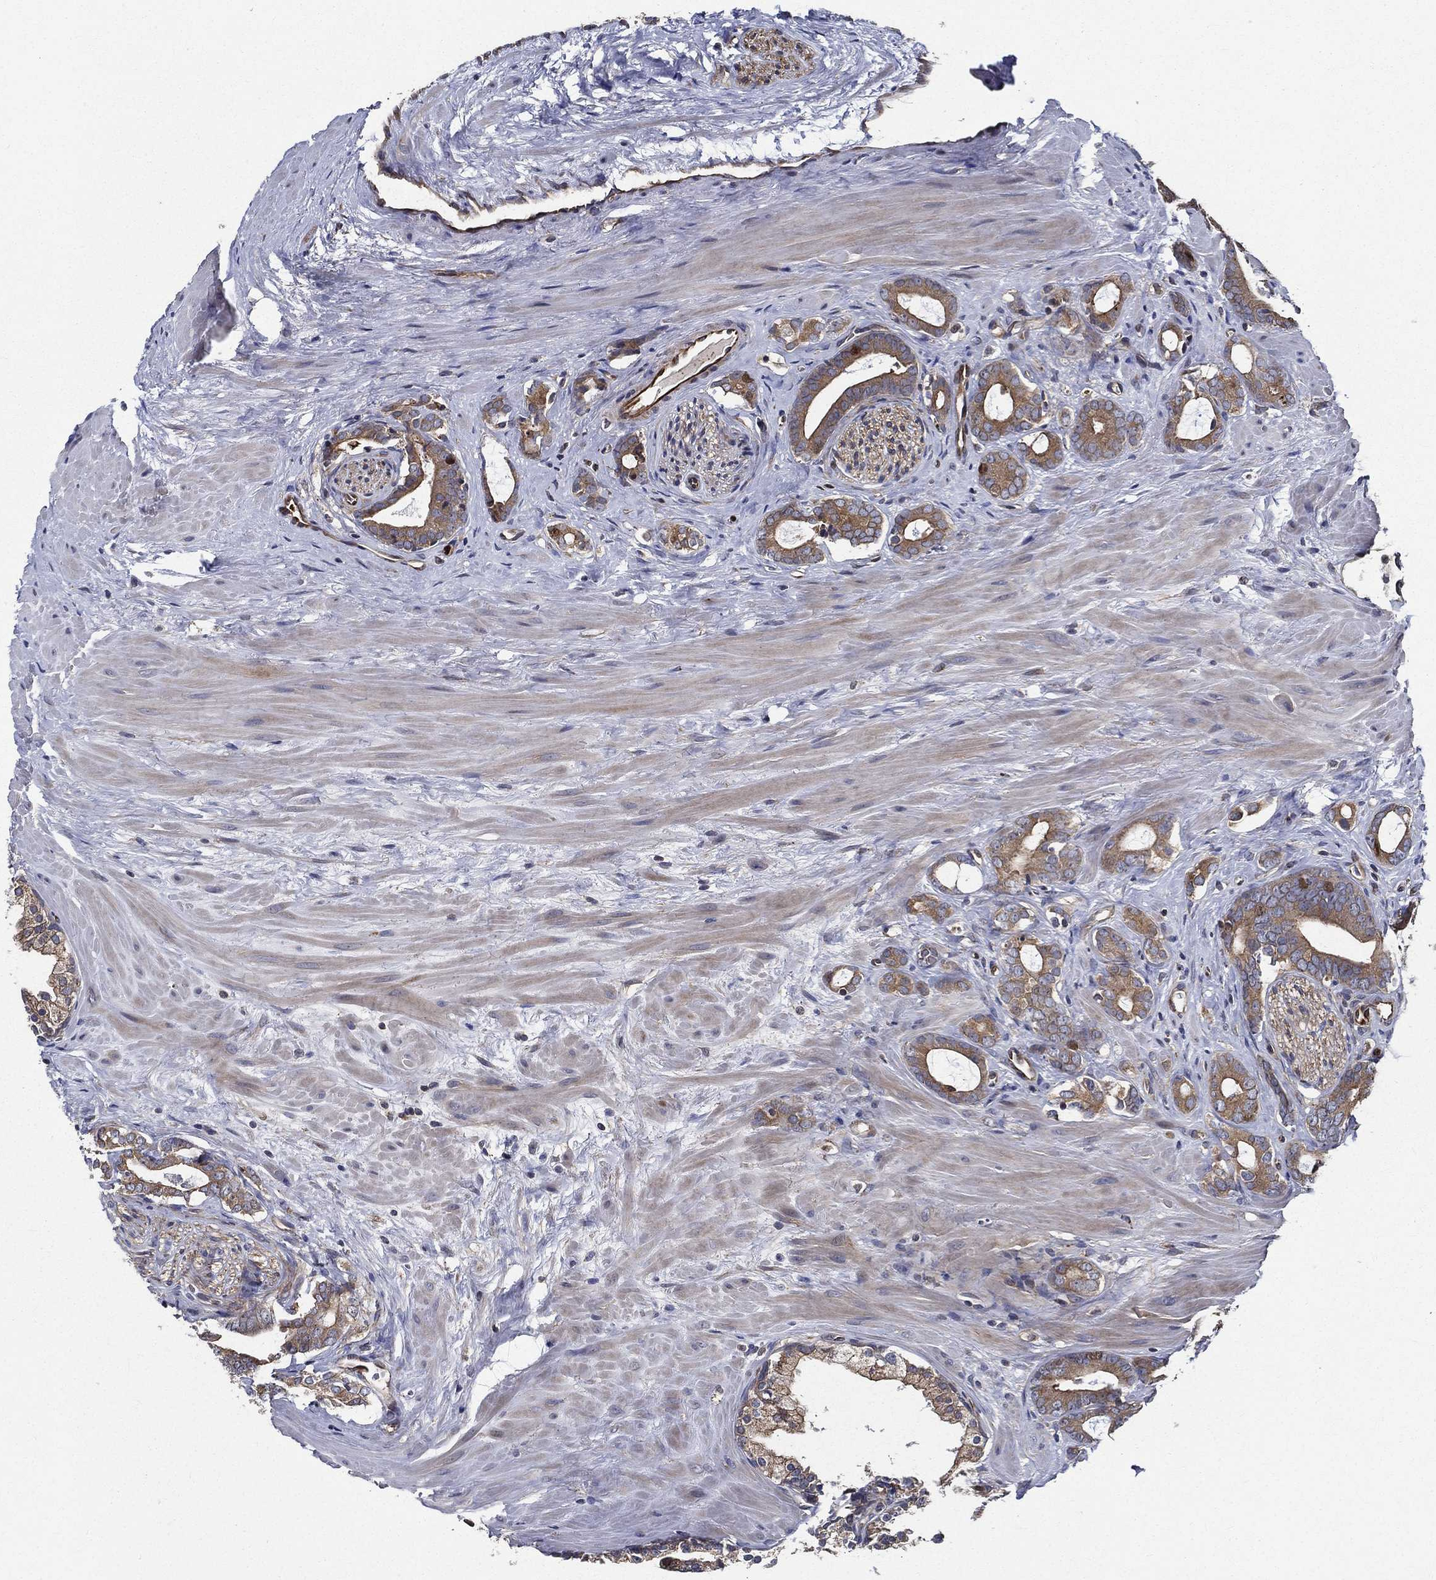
{"staining": {"intensity": "moderate", "quantity": "25%-75%", "location": "cytoplasmic/membranous"}, "tissue": "prostate cancer", "cell_type": "Tumor cells", "image_type": "cancer", "snomed": [{"axis": "morphology", "description": "Adenocarcinoma, NOS"}, {"axis": "topography", "description": "Prostate"}], "caption": "Human adenocarcinoma (prostate) stained for a protein (brown) displays moderate cytoplasmic/membranous positive expression in about 25%-75% of tumor cells.", "gene": "KIF20B", "patient": {"sex": "male", "age": 55}}